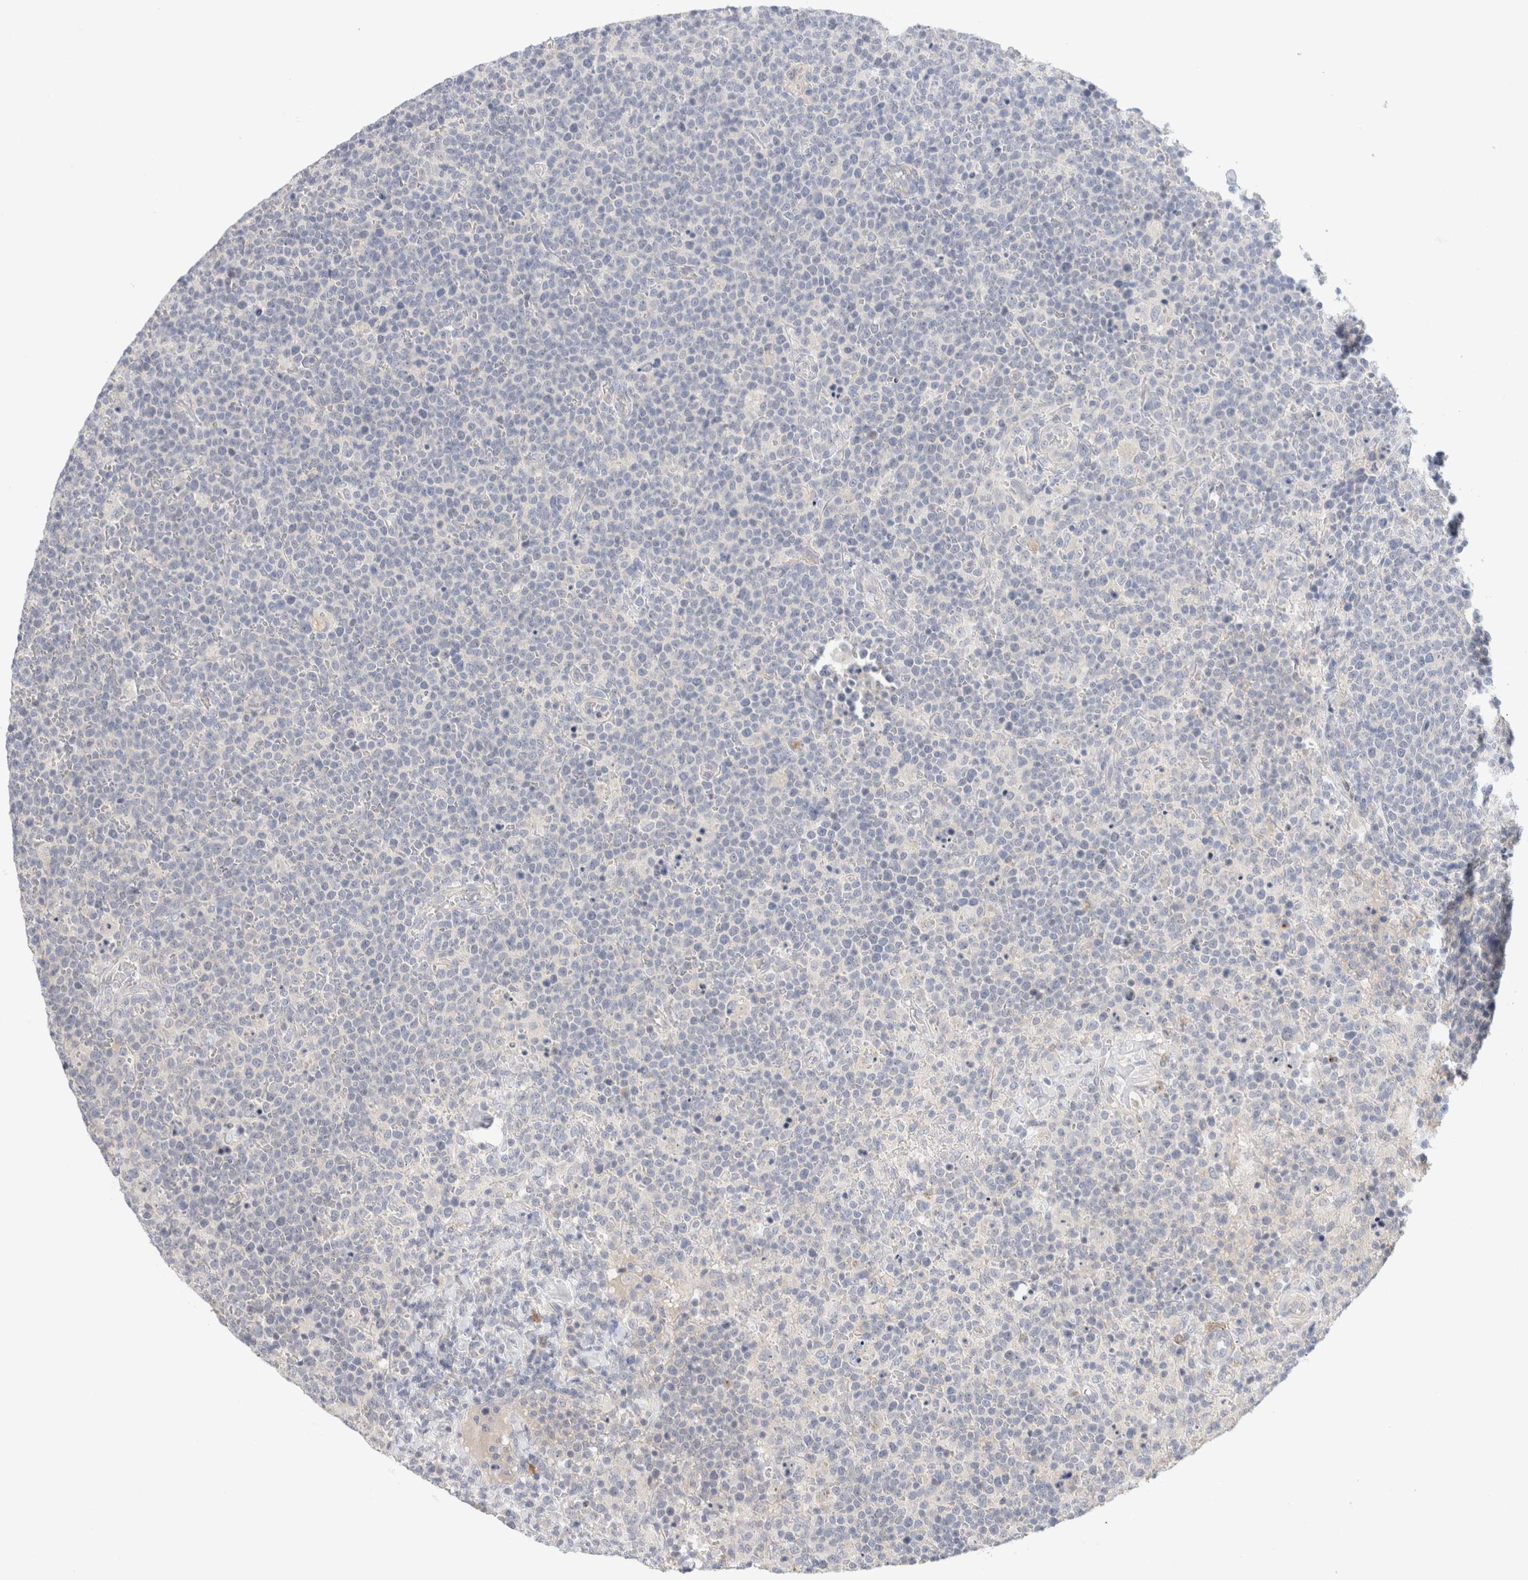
{"staining": {"intensity": "negative", "quantity": "none", "location": "none"}, "tissue": "lymphoma", "cell_type": "Tumor cells", "image_type": "cancer", "snomed": [{"axis": "morphology", "description": "Malignant lymphoma, non-Hodgkin's type, High grade"}, {"axis": "topography", "description": "Lymph node"}], "caption": "The immunohistochemistry photomicrograph has no significant staining in tumor cells of malignant lymphoma, non-Hodgkin's type (high-grade) tissue.", "gene": "SPRTN", "patient": {"sex": "male", "age": 61}}